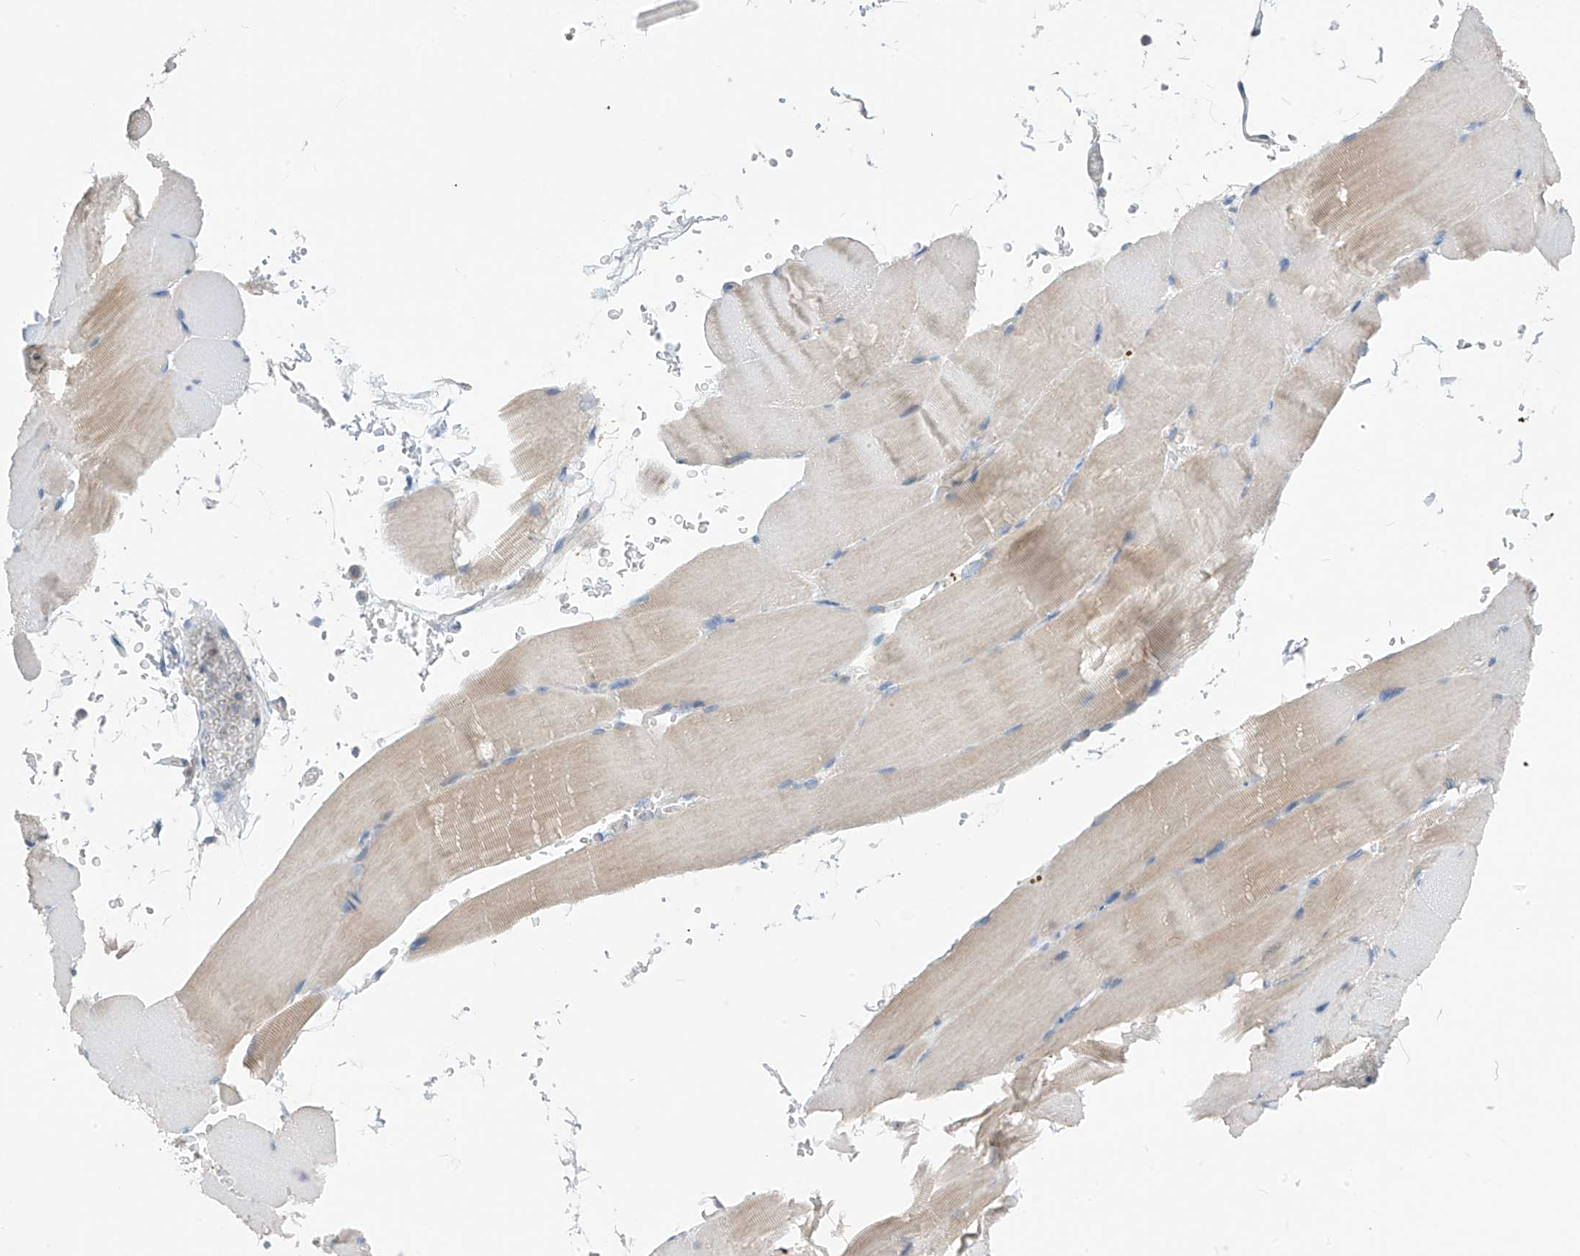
{"staining": {"intensity": "weak", "quantity": "<25%", "location": "cytoplasmic/membranous"}, "tissue": "skeletal muscle", "cell_type": "Myocytes", "image_type": "normal", "snomed": [{"axis": "morphology", "description": "Normal tissue, NOS"}, {"axis": "topography", "description": "Skeletal muscle"}, {"axis": "topography", "description": "Parathyroid gland"}], "caption": "DAB immunohistochemical staining of unremarkable skeletal muscle shows no significant expression in myocytes. (IHC, brightfield microscopy, high magnification).", "gene": "SYN3", "patient": {"sex": "female", "age": 37}}